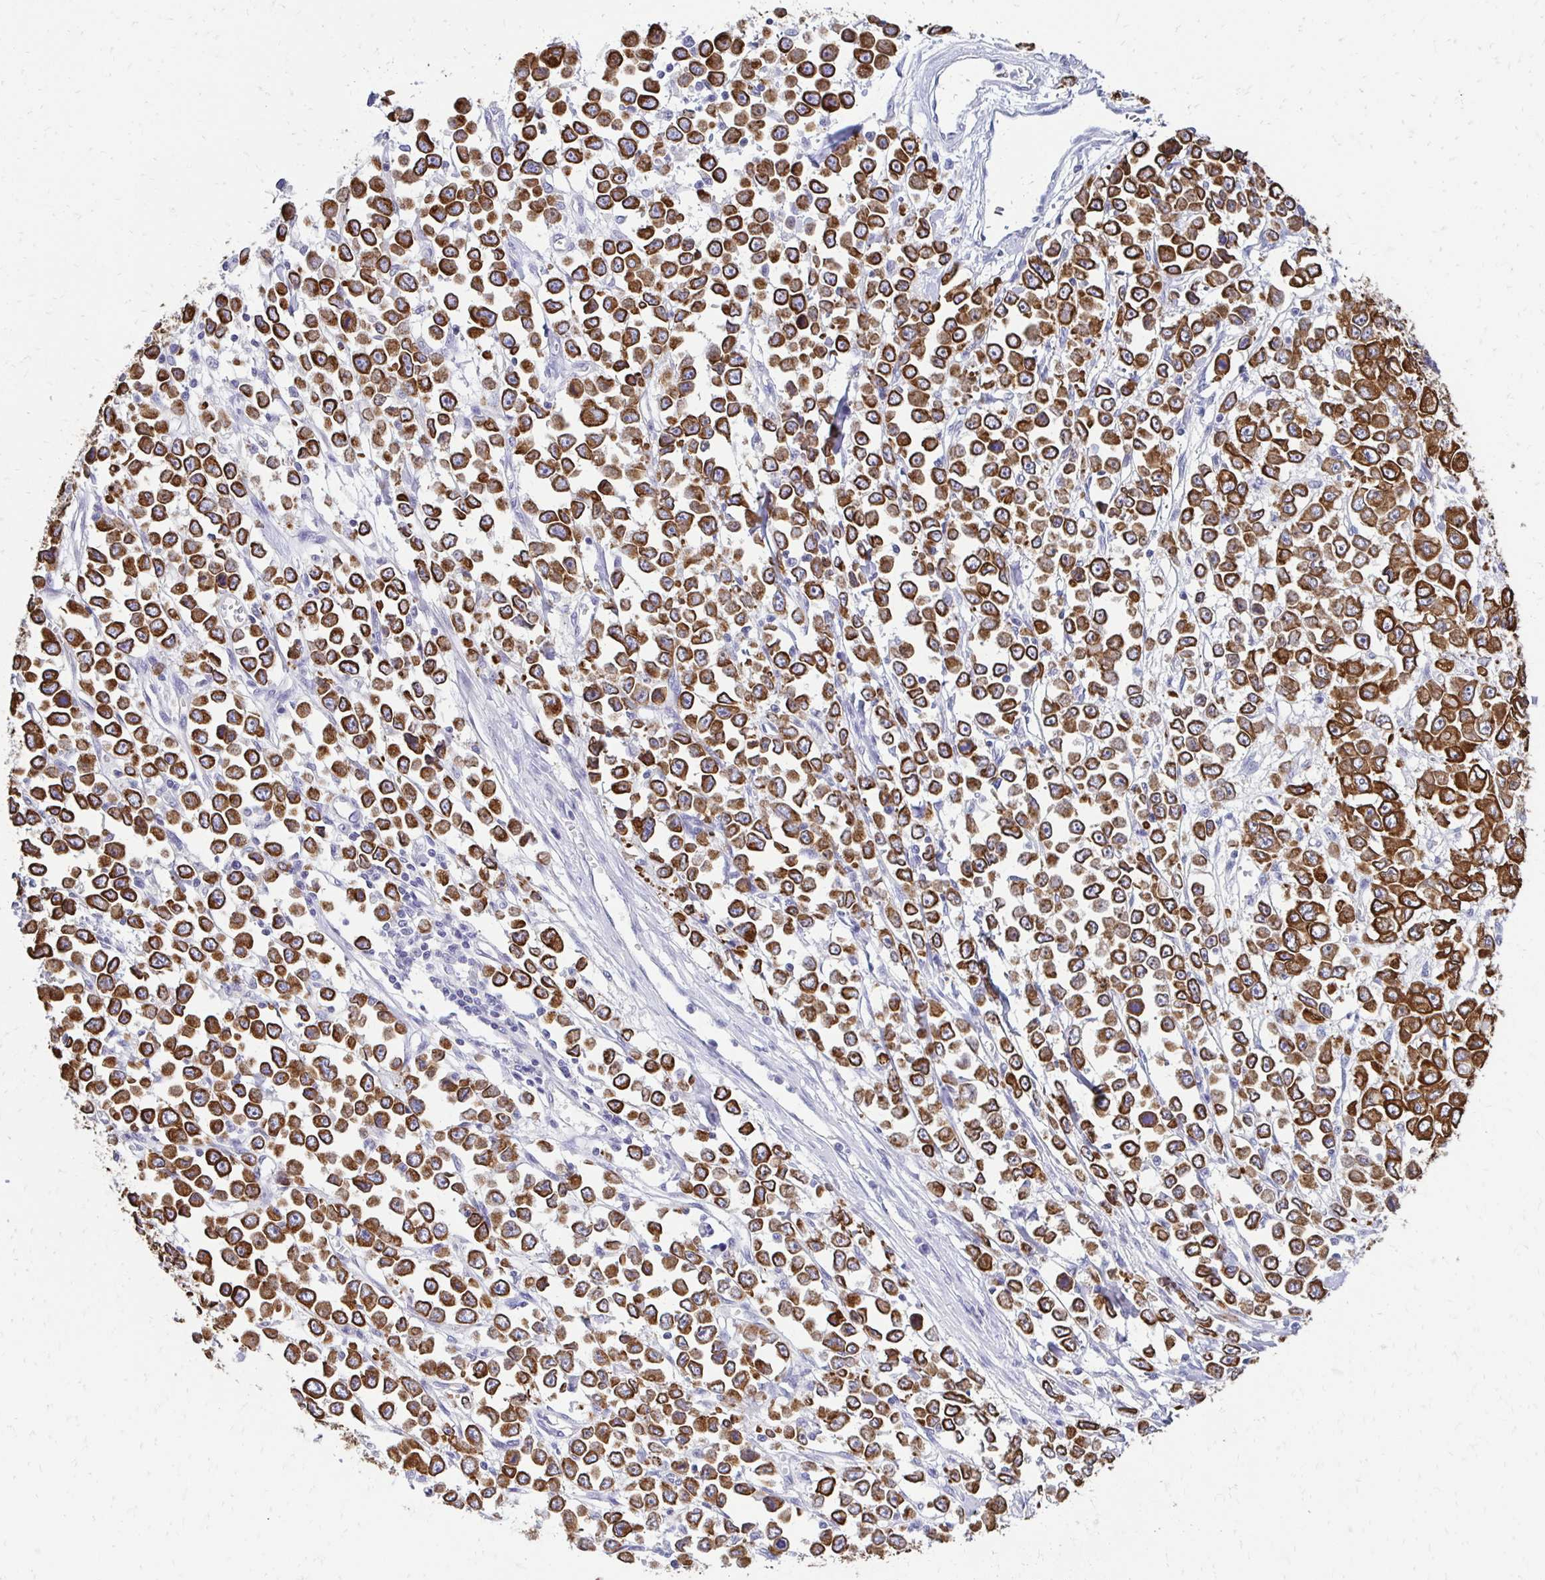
{"staining": {"intensity": "strong", "quantity": "25%-75%", "location": "cytoplasmic/membranous"}, "tissue": "stomach cancer", "cell_type": "Tumor cells", "image_type": "cancer", "snomed": [{"axis": "morphology", "description": "Adenocarcinoma, NOS"}, {"axis": "topography", "description": "Stomach, upper"}], "caption": "Immunohistochemistry histopathology image of neoplastic tissue: human stomach cancer stained using immunohistochemistry (IHC) exhibits high levels of strong protein expression localized specifically in the cytoplasmic/membranous of tumor cells, appearing as a cytoplasmic/membranous brown color.", "gene": "C1QTNF2", "patient": {"sex": "male", "age": 70}}